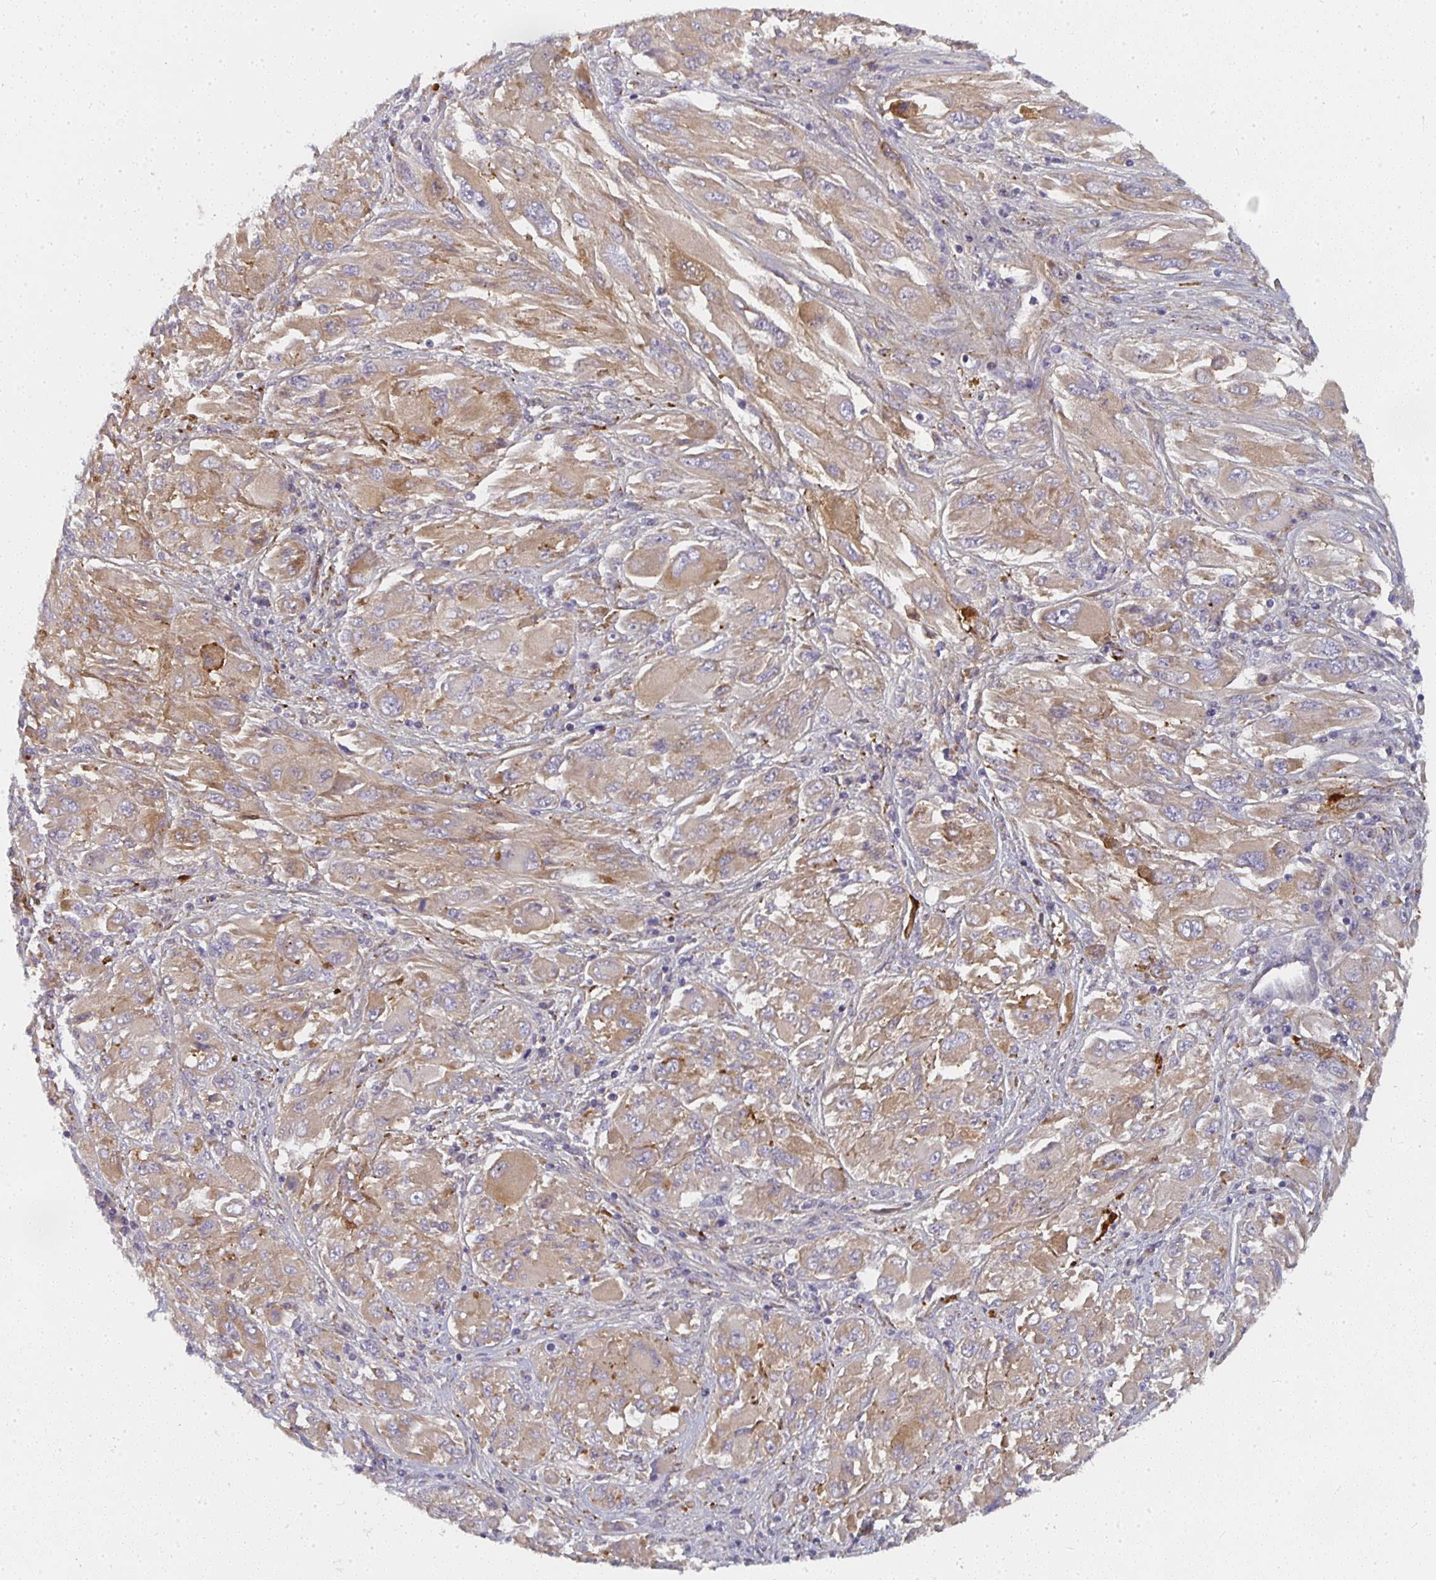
{"staining": {"intensity": "moderate", "quantity": ">75%", "location": "cytoplasmic/membranous"}, "tissue": "melanoma", "cell_type": "Tumor cells", "image_type": "cancer", "snomed": [{"axis": "morphology", "description": "Malignant melanoma, NOS"}, {"axis": "topography", "description": "Skin"}], "caption": "Protein staining by immunohistochemistry (IHC) demonstrates moderate cytoplasmic/membranous expression in approximately >75% of tumor cells in melanoma.", "gene": "CTHRC1", "patient": {"sex": "female", "age": 91}}